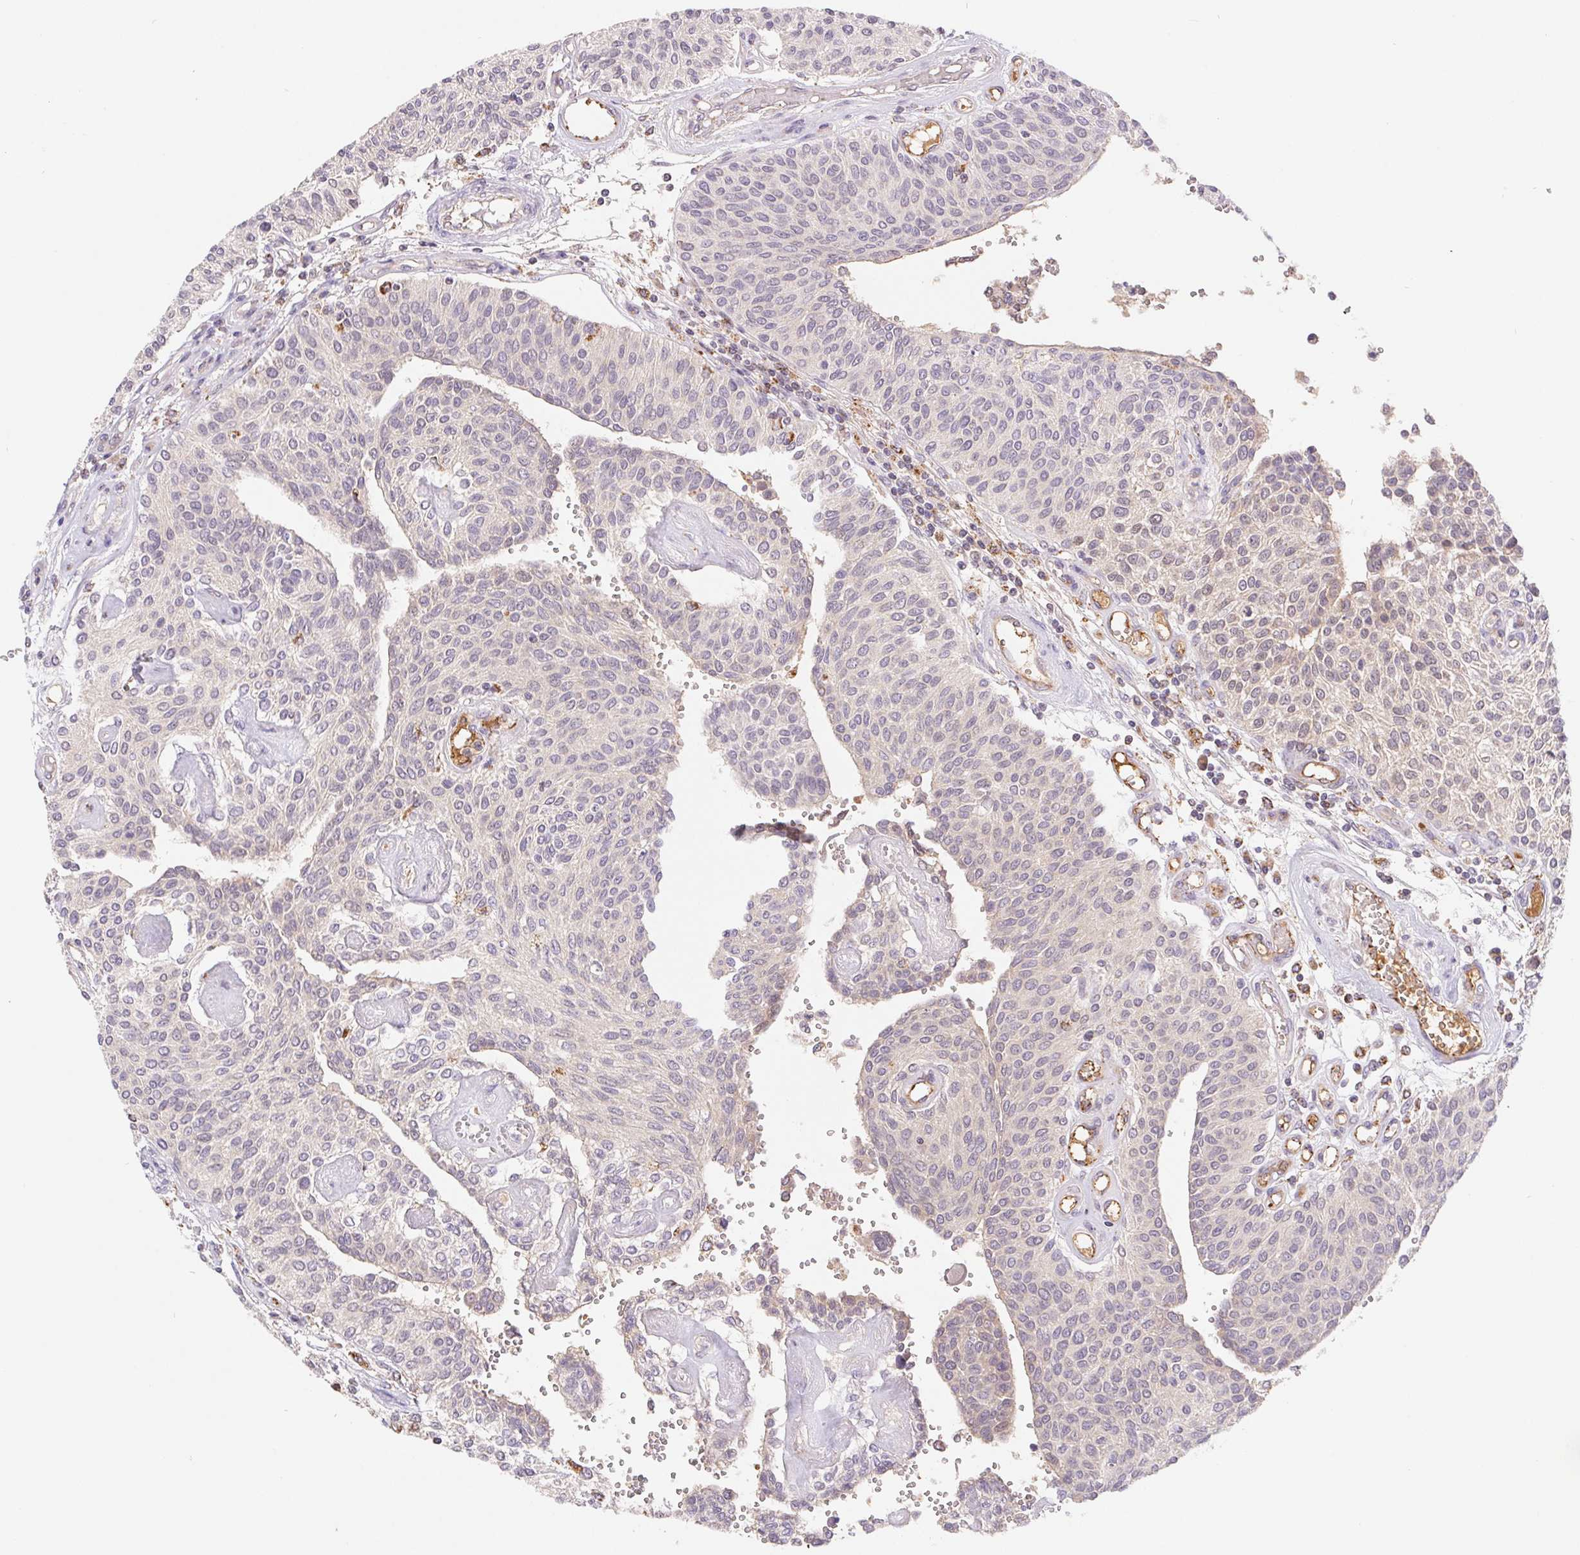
{"staining": {"intensity": "negative", "quantity": "none", "location": "none"}, "tissue": "urothelial cancer", "cell_type": "Tumor cells", "image_type": "cancer", "snomed": [{"axis": "morphology", "description": "Urothelial carcinoma, NOS"}, {"axis": "topography", "description": "Urinary bladder"}], "caption": "The image exhibits no significant positivity in tumor cells of urothelial cancer. (Brightfield microscopy of DAB IHC at high magnification).", "gene": "EMC6", "patient": {"sex": "male", "age": 55}}